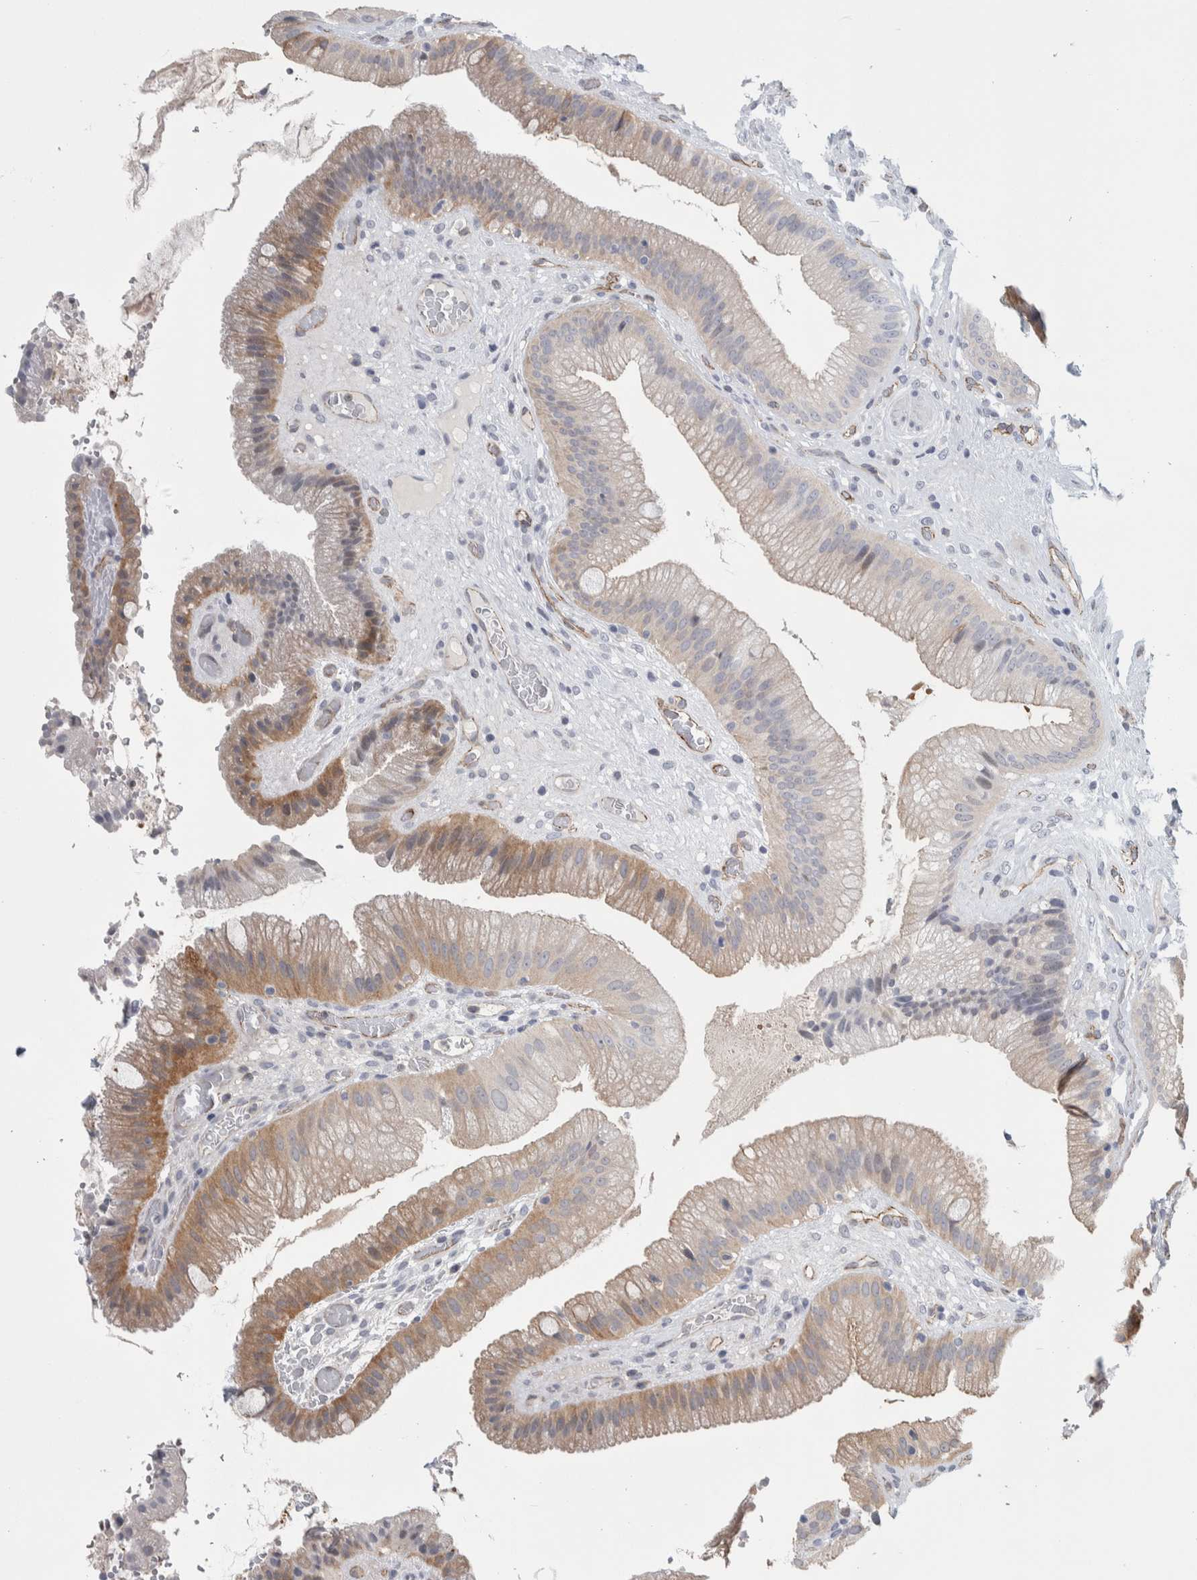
{"staining": {"intensity": "moderate", "quantity": "25%-75%", "location": "cytoplasmic/membranous"}, "tissue": "gallbladder", "cell_type": "Glandular cells", "image_type": "normal", "snomed": [{"axis": "morphology", "description": "Normal tissue, NOS"}, {"axis": "topography", "description": "Gallbladder"}], "caption": "Protein staining of unremarkable gallbladder shows moderate cytoplasmic/membranous positivity in approximately 25%-75% of glandular cells. (brown staining indicates protein expression, while blue staining denotes nuclei).", "gene": "ZNF862", "patient": {"sex": "male", "age": 49}}